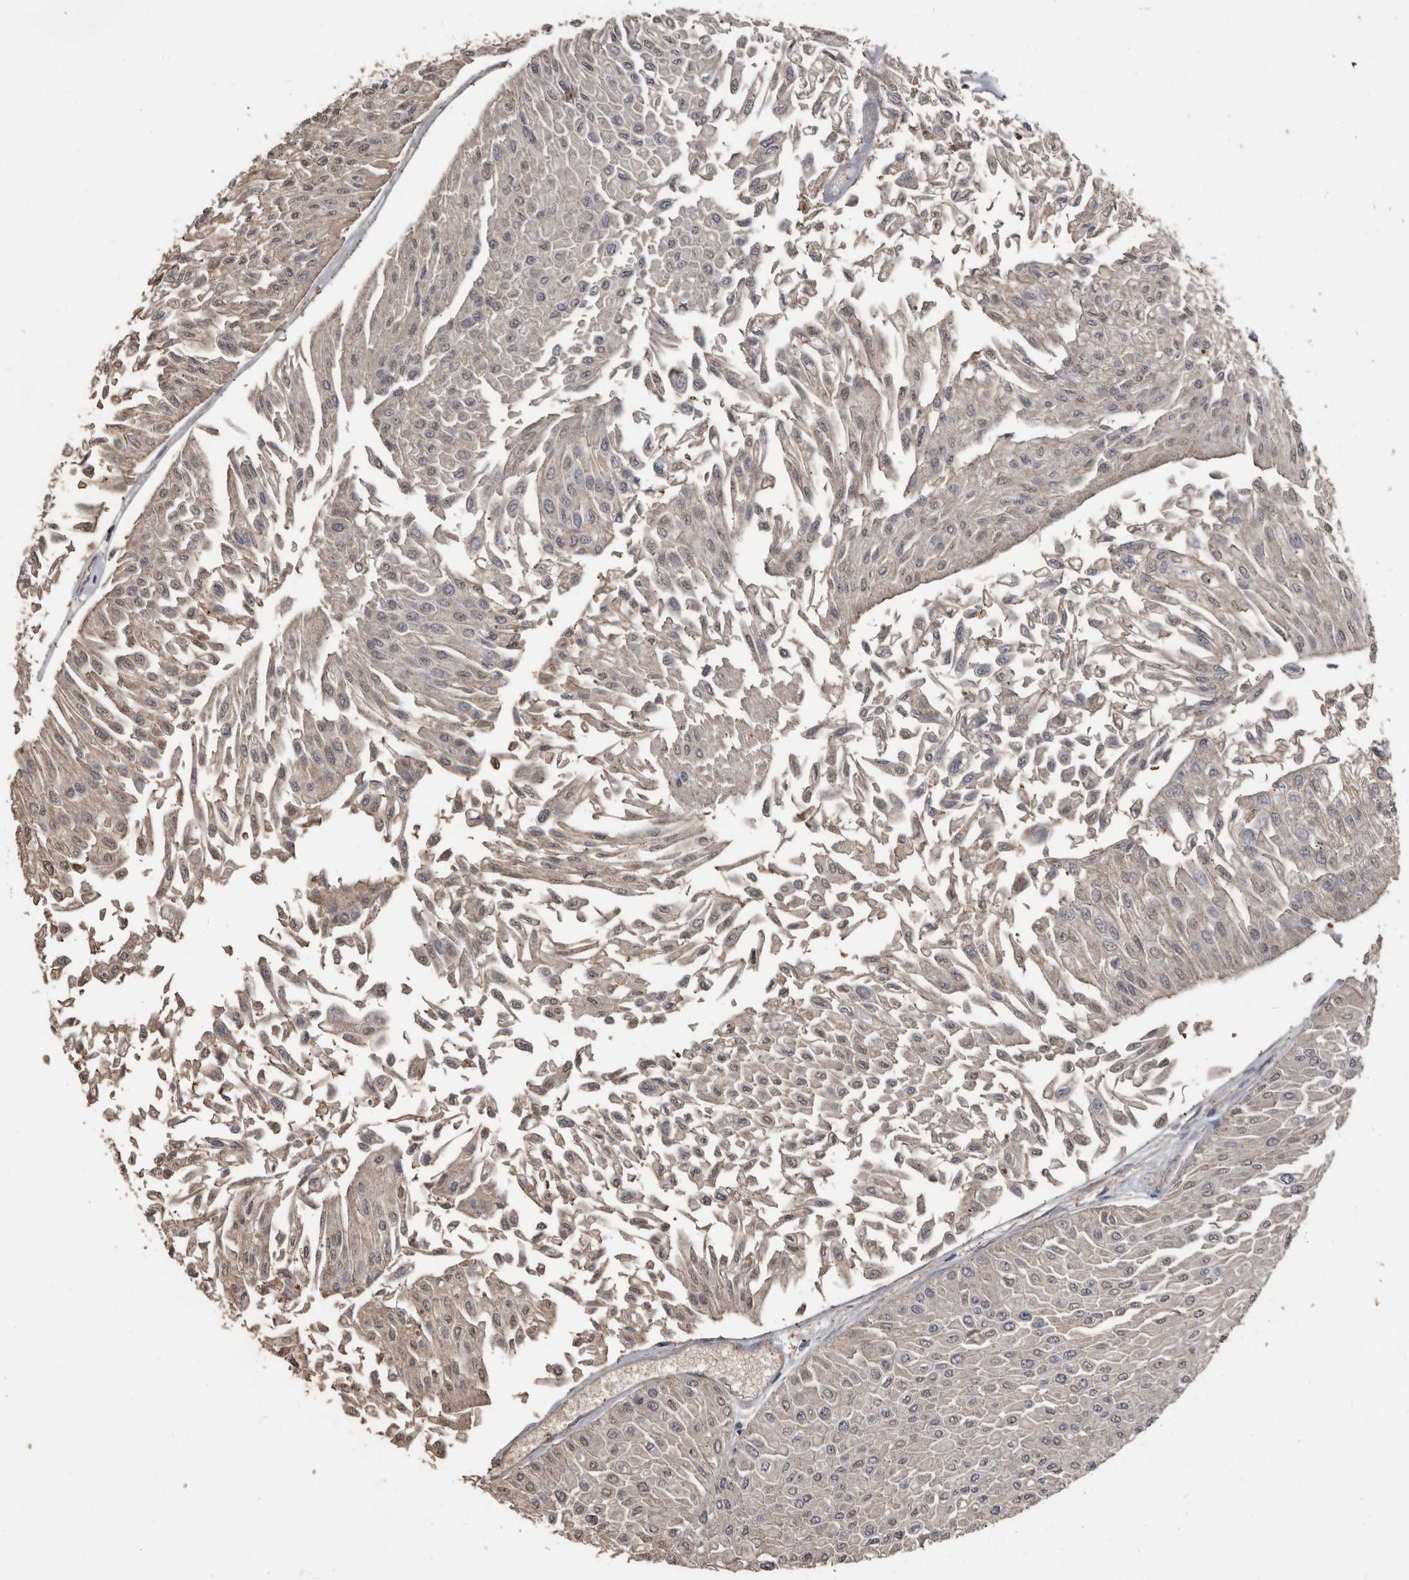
{"staining": {"intensity": "negative", "quantity": "none", "location": "none"}, "tissue": "urothelial cancer", "cell_type": "Tumor cells", "image_type": "cancer", "snomed": [{"axis": "morphology", "description": "Urothelial carcinoma, Low grade"}, {"axis": "topography", "description": "Urinary bladder"}], "caption": "Tumor cells are negative for protein expression in human urothelial cancer.", "gene": "FSBP", "patient": {"sex": "male", "age": 67}}